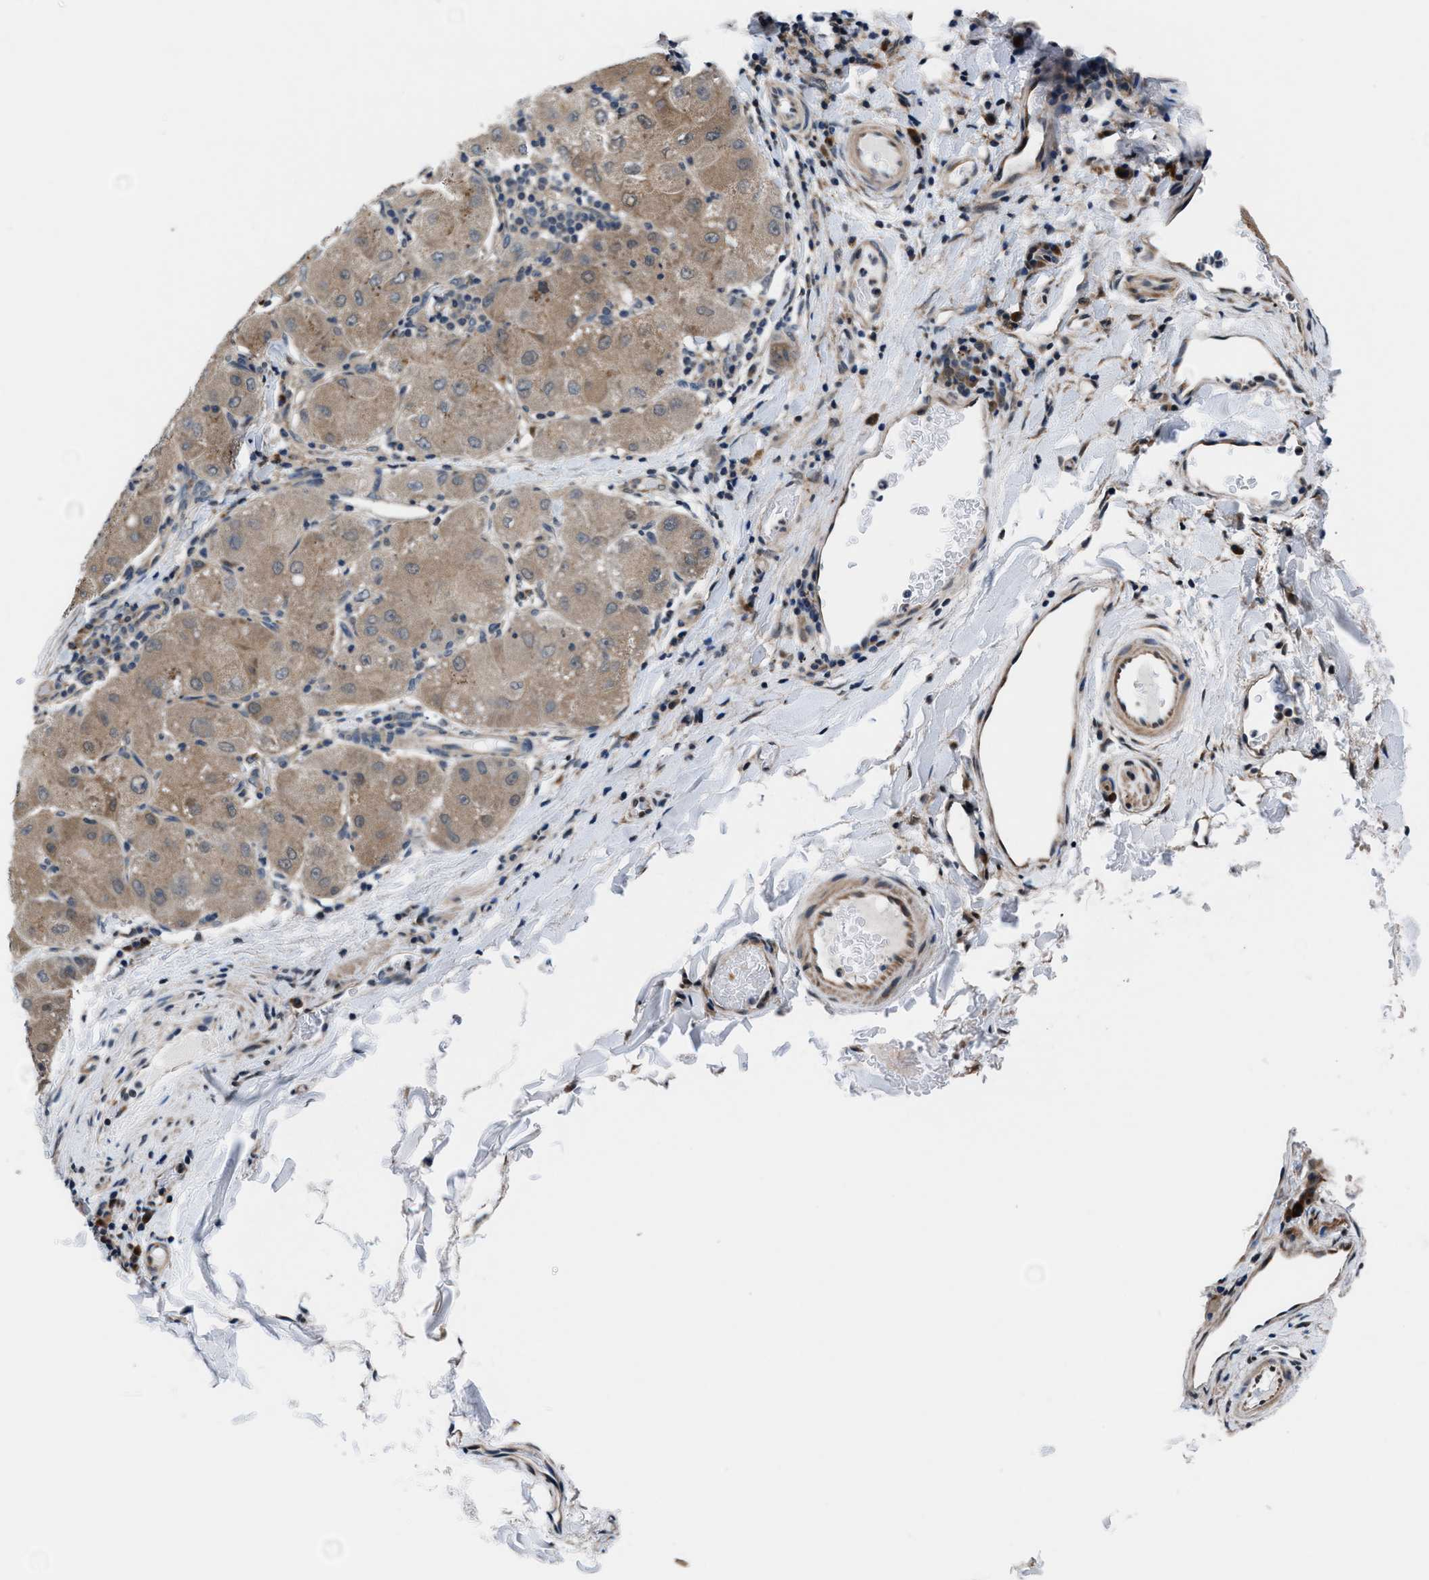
{"staining": {"intensity": "moderate", "quantity": ">75%", "location": "cytoplasmic/membranous"}, "tissue": "liver cancer", "cell_type": "Tumor cells", "image_type": "cancer", "snomed": [{"axis": "morphology", "description": "Carcinoma, Hepatocellular, NOS"}, {"axis": "topography", "description": "Liver"}], "caption": "Hepatocellular carcinoma (liver) tissue shows moderate cytoplasmic/membranous expression in approximately >75% of tumor cells The protein is stained brown, and the nuclei are stained in blue (DAB (3,3'-diaminobenzidine) IHC with brightfield microscopy, high magnification).", "gene": "PRPSAP2", "patient": {"sex": "male", "age": 80}}